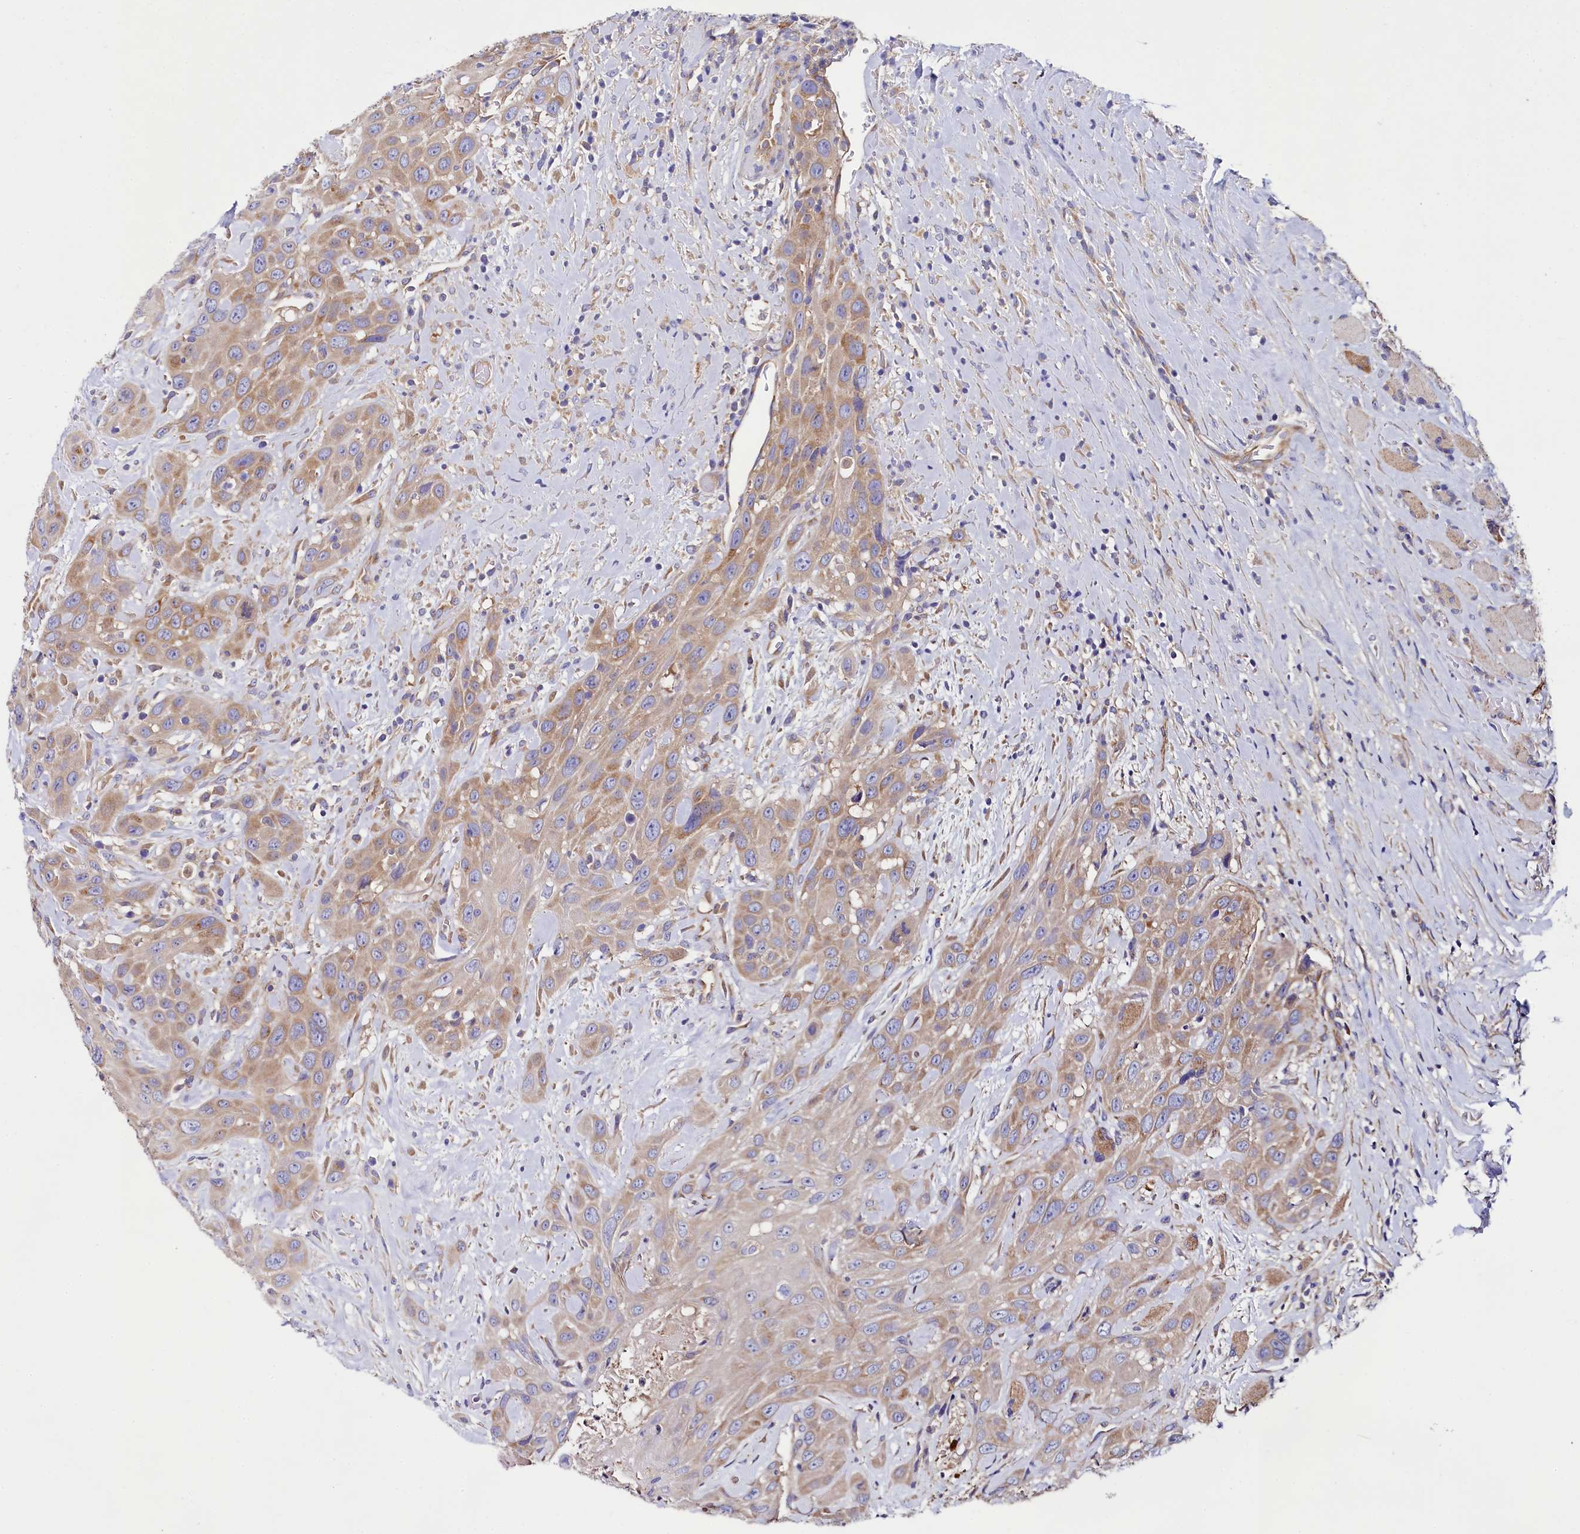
{"staining": {"intensity": "moderate", "quantity": ">75%", "location": "cytoplasmic/membranous"}, "tissue": "head and neck cancer", "cell_type": "Tumor cells", "image_type": "cancer", "snomed": [{"axis": "morphology", "description": "Squamous cell carcinoma, NOS"}, {"axis": "topography", "description": "Head-Neck"}], "caption": "Brown immunohistochemical staining in head and neck cancer (squamous cell carcinoma) shows moderate cytoplasmic/membranous positivity in approximately >75% of tumor cells.", "gene": "QARS1", "patient": {"sex": "male", "age": 81}}